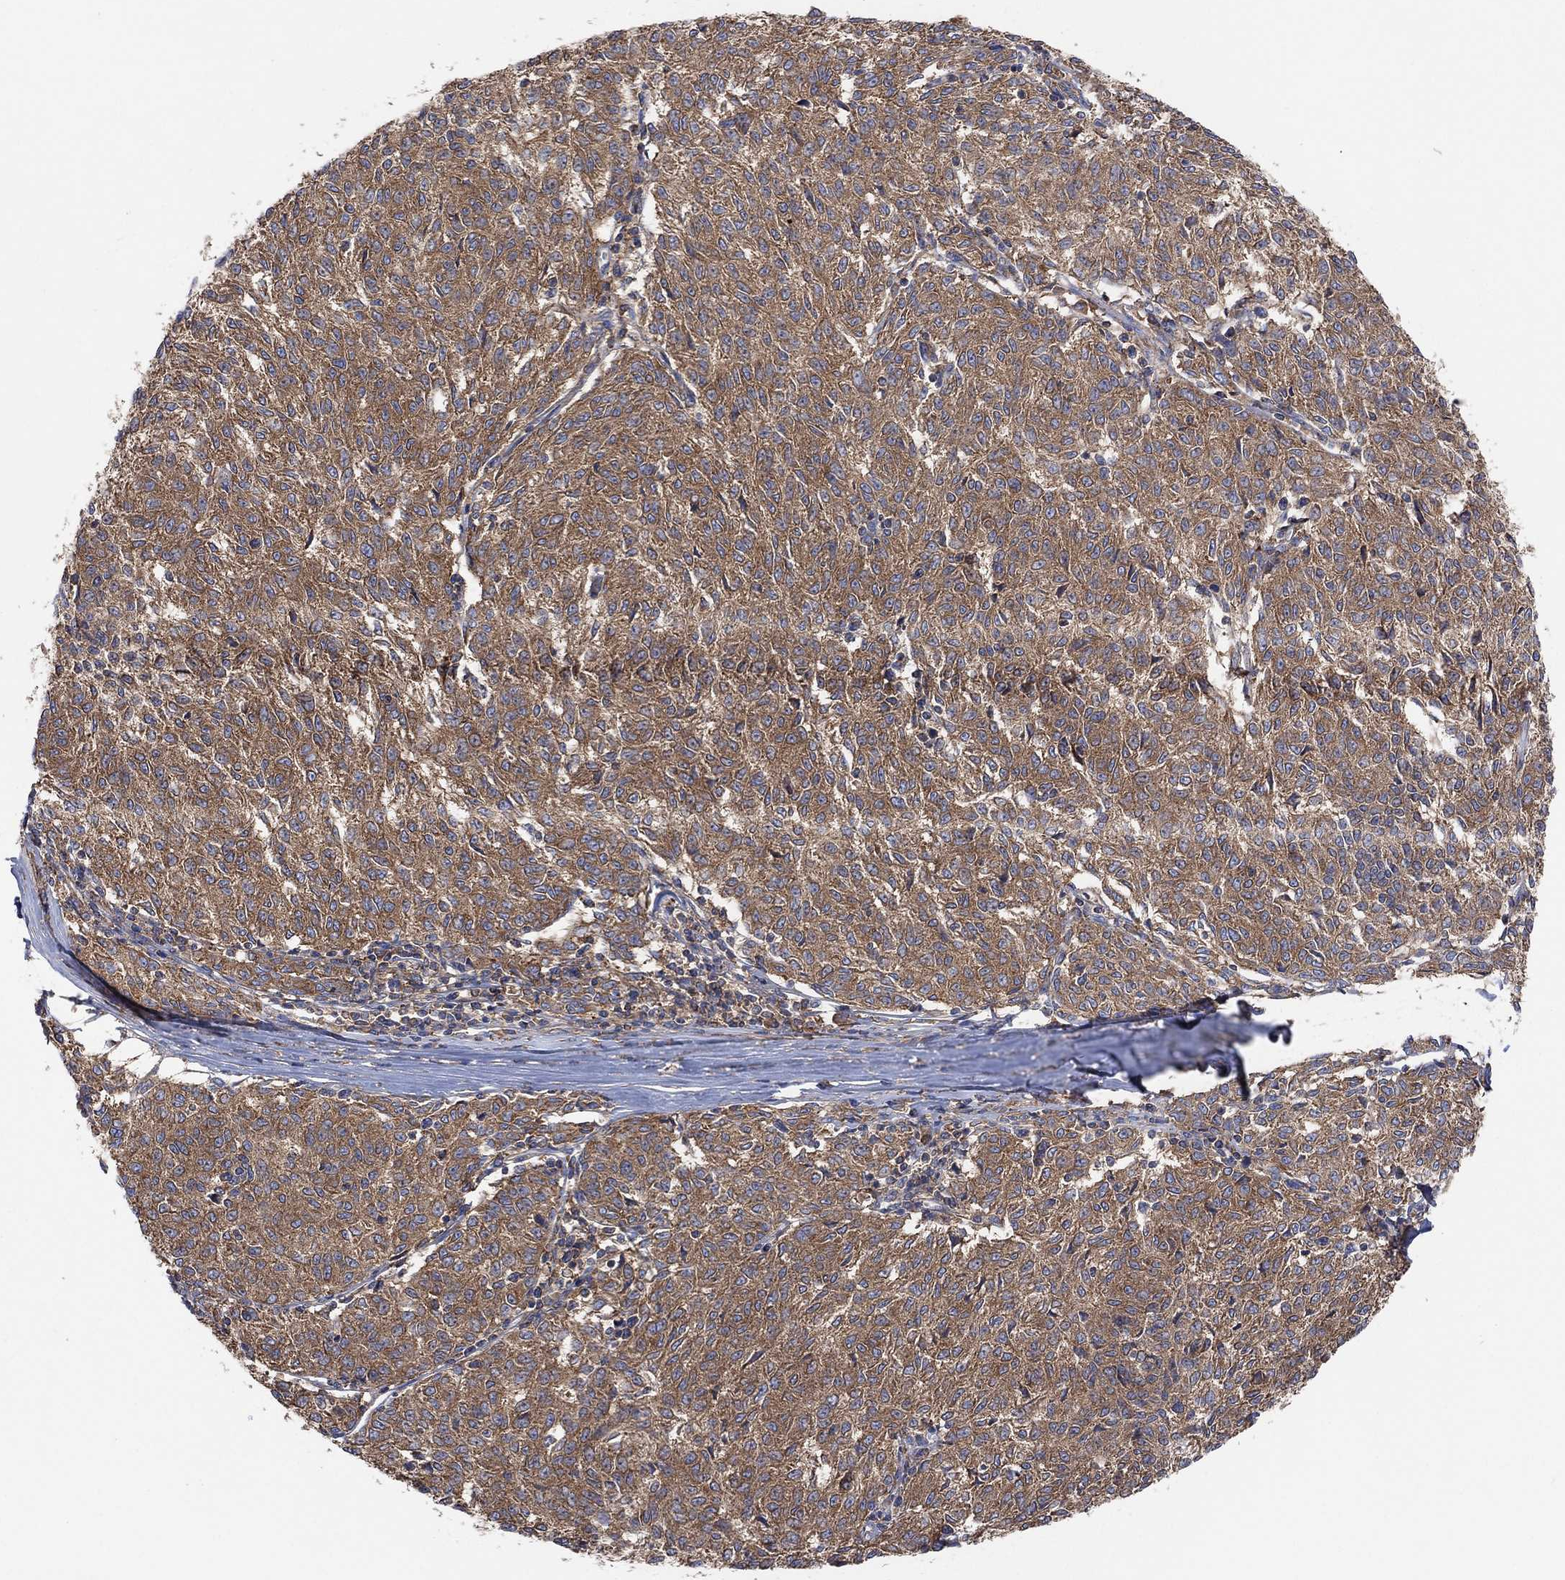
{"staining": {"intensity": "moderate", "quantity": ">75%", "location": "cytoplasmic/membranous"}, "tissue": "melanoma", "cell_type": "Tumor cells", "image_type": "cancer", "snomed": [{"axis": "morphology", "description": "Malignant melanoma, NOS"}, {"axis": "topography", "description": "Skin"}], "caption": "The image reveals a brown stain indicating the presence of a protein in the cytoplasmic/membranous of tumor cells in malignant melanoma. (DAB (3,3'-diaminobenzidine) IHC, brown staining for protein, blue staining for nuclei).", "gene": "BLOC1S3", "patient": {"sex": "female", "age": 72}}